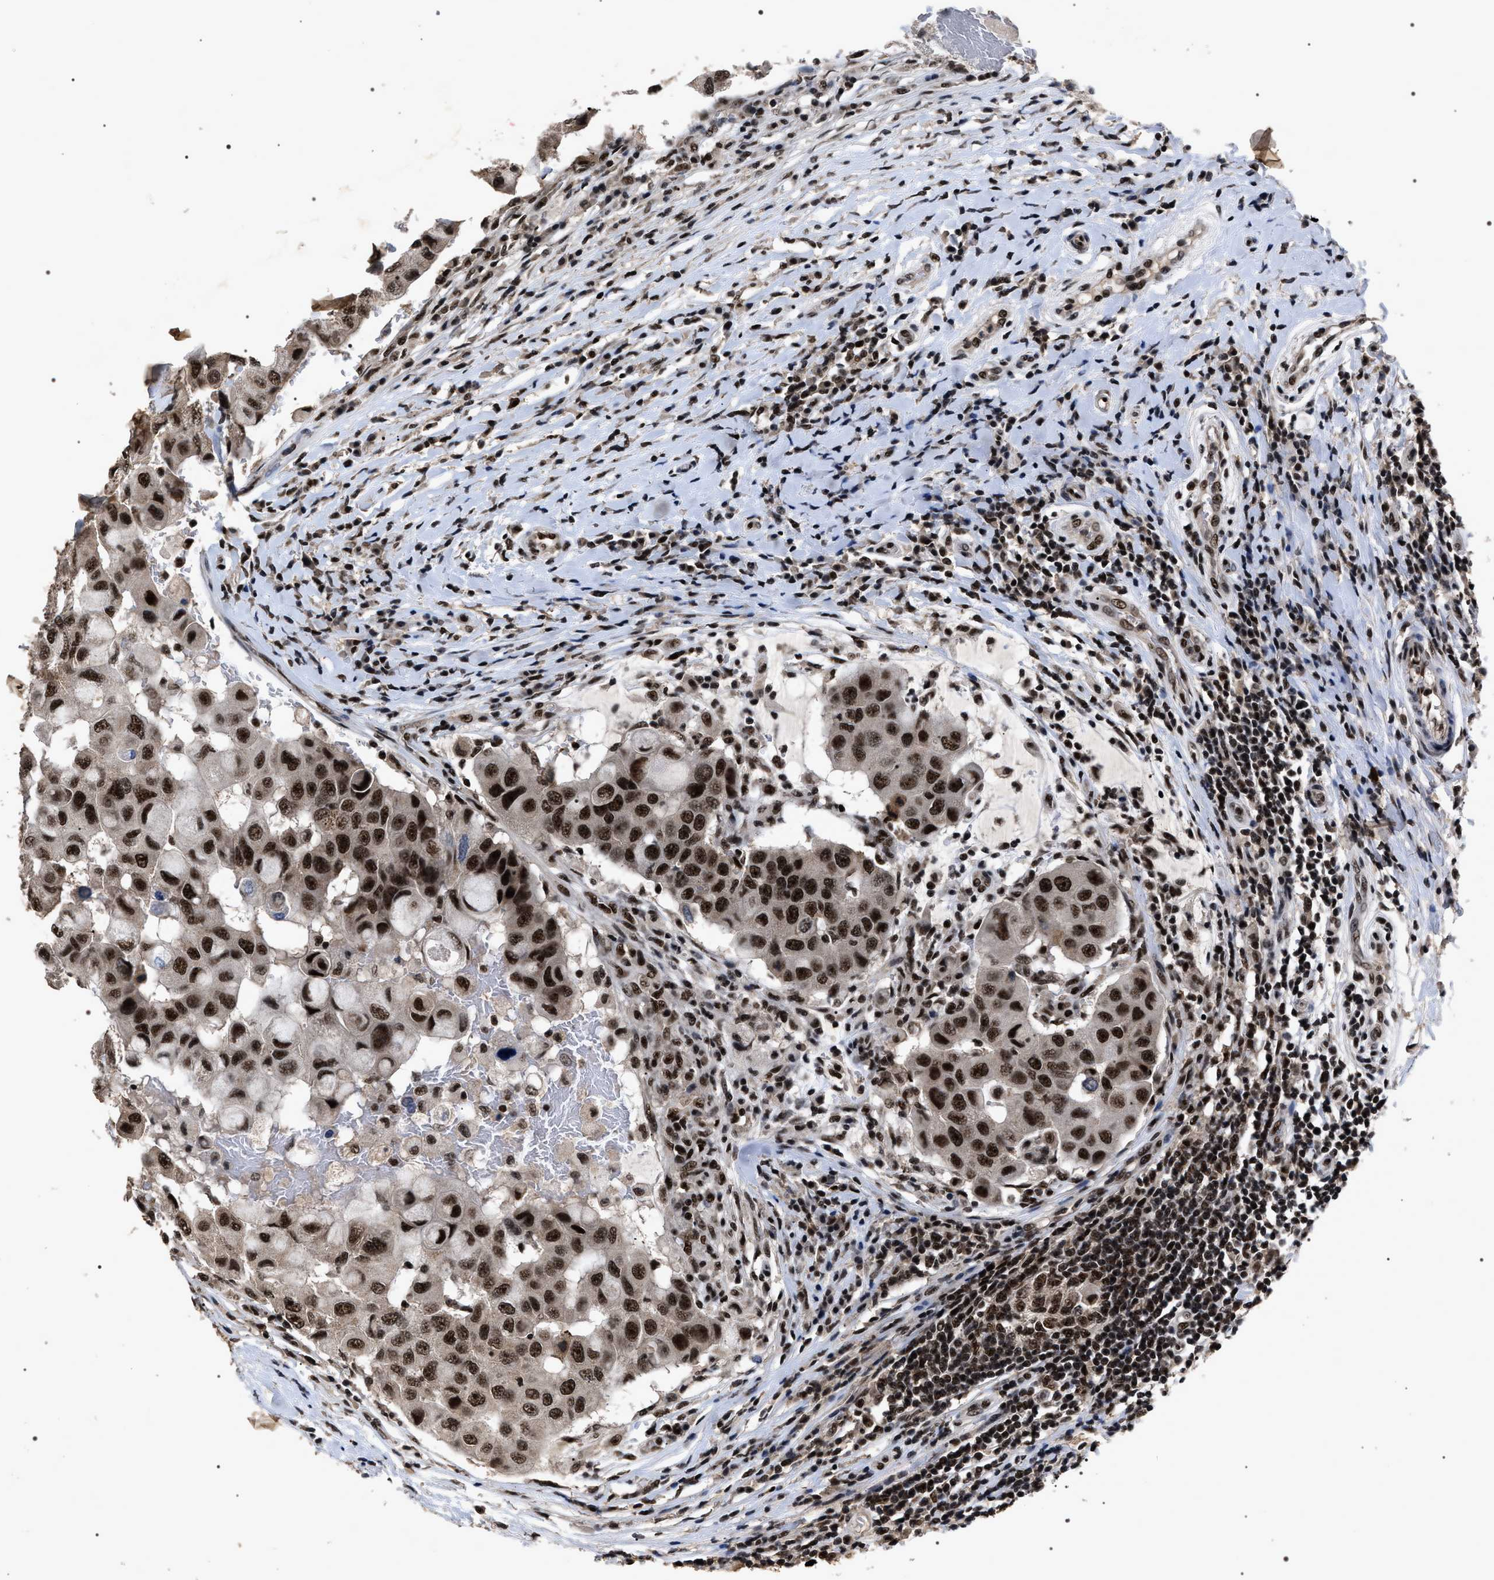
{"staining": {"intensity": "strong", "quantity": ">75%", "location": "nuclear"}, "tissue": "breast cancer", "cell_type": "Tumor cells", "image_type": "cancer", "snomed": [{"axis": "morphology", "description": "Duct carcinoma"}, {"axis": "topography", "description": "Breast"}], "caption": "Strong nuclear positivity is present in approximately >75% of tumor cells in breast cancer (invasive ductal carcinoma).", "gene": "RRP1B", "patient": {"sex": "female", "age": 27}}